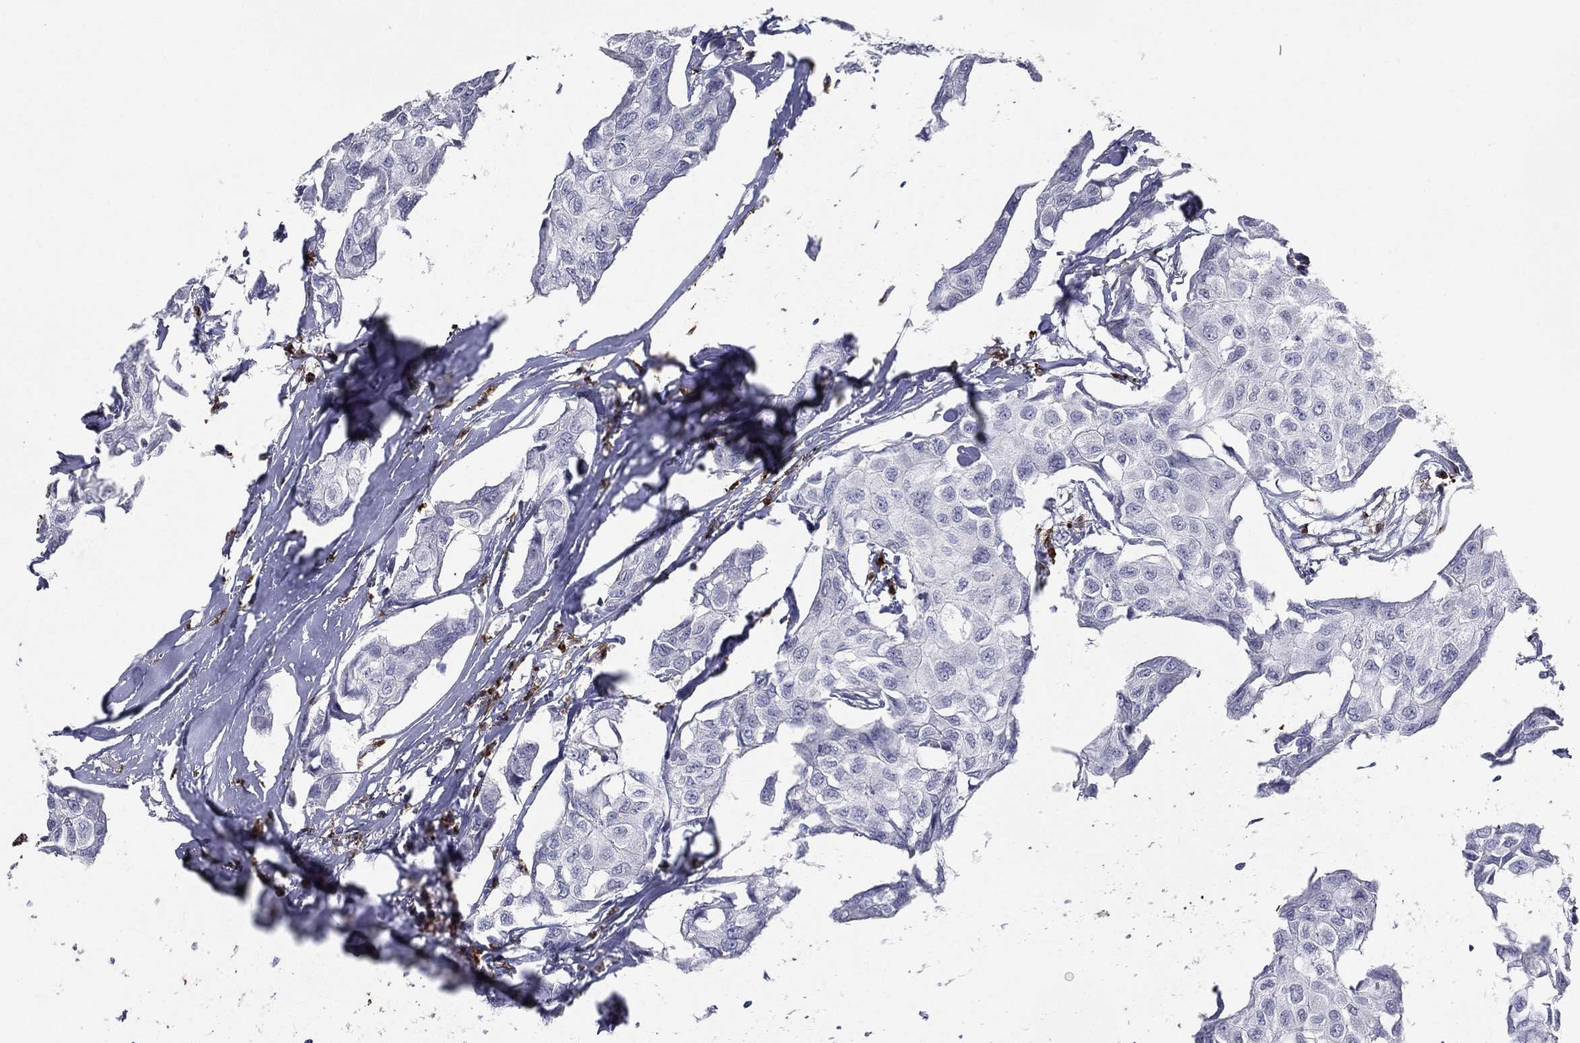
{"staining": {"intensity": "negative", "quantity": "none", "location": "none"}, "tissue": "breast cancer", "cell_type": "Tumor cells", "image_type": "cancer", "snomed": [{"axis": "morphology", "description": "Duct carcinoma"}, {"axis": "topography", "description": "Breast"}], "caption": "Immunohistochemistry (IHC) image of breast cancer stained for a protein (brown), which shows no staining in tumor cells.", "gene": "EVI2B", "patient": {"sex": "female", "age": 80}}